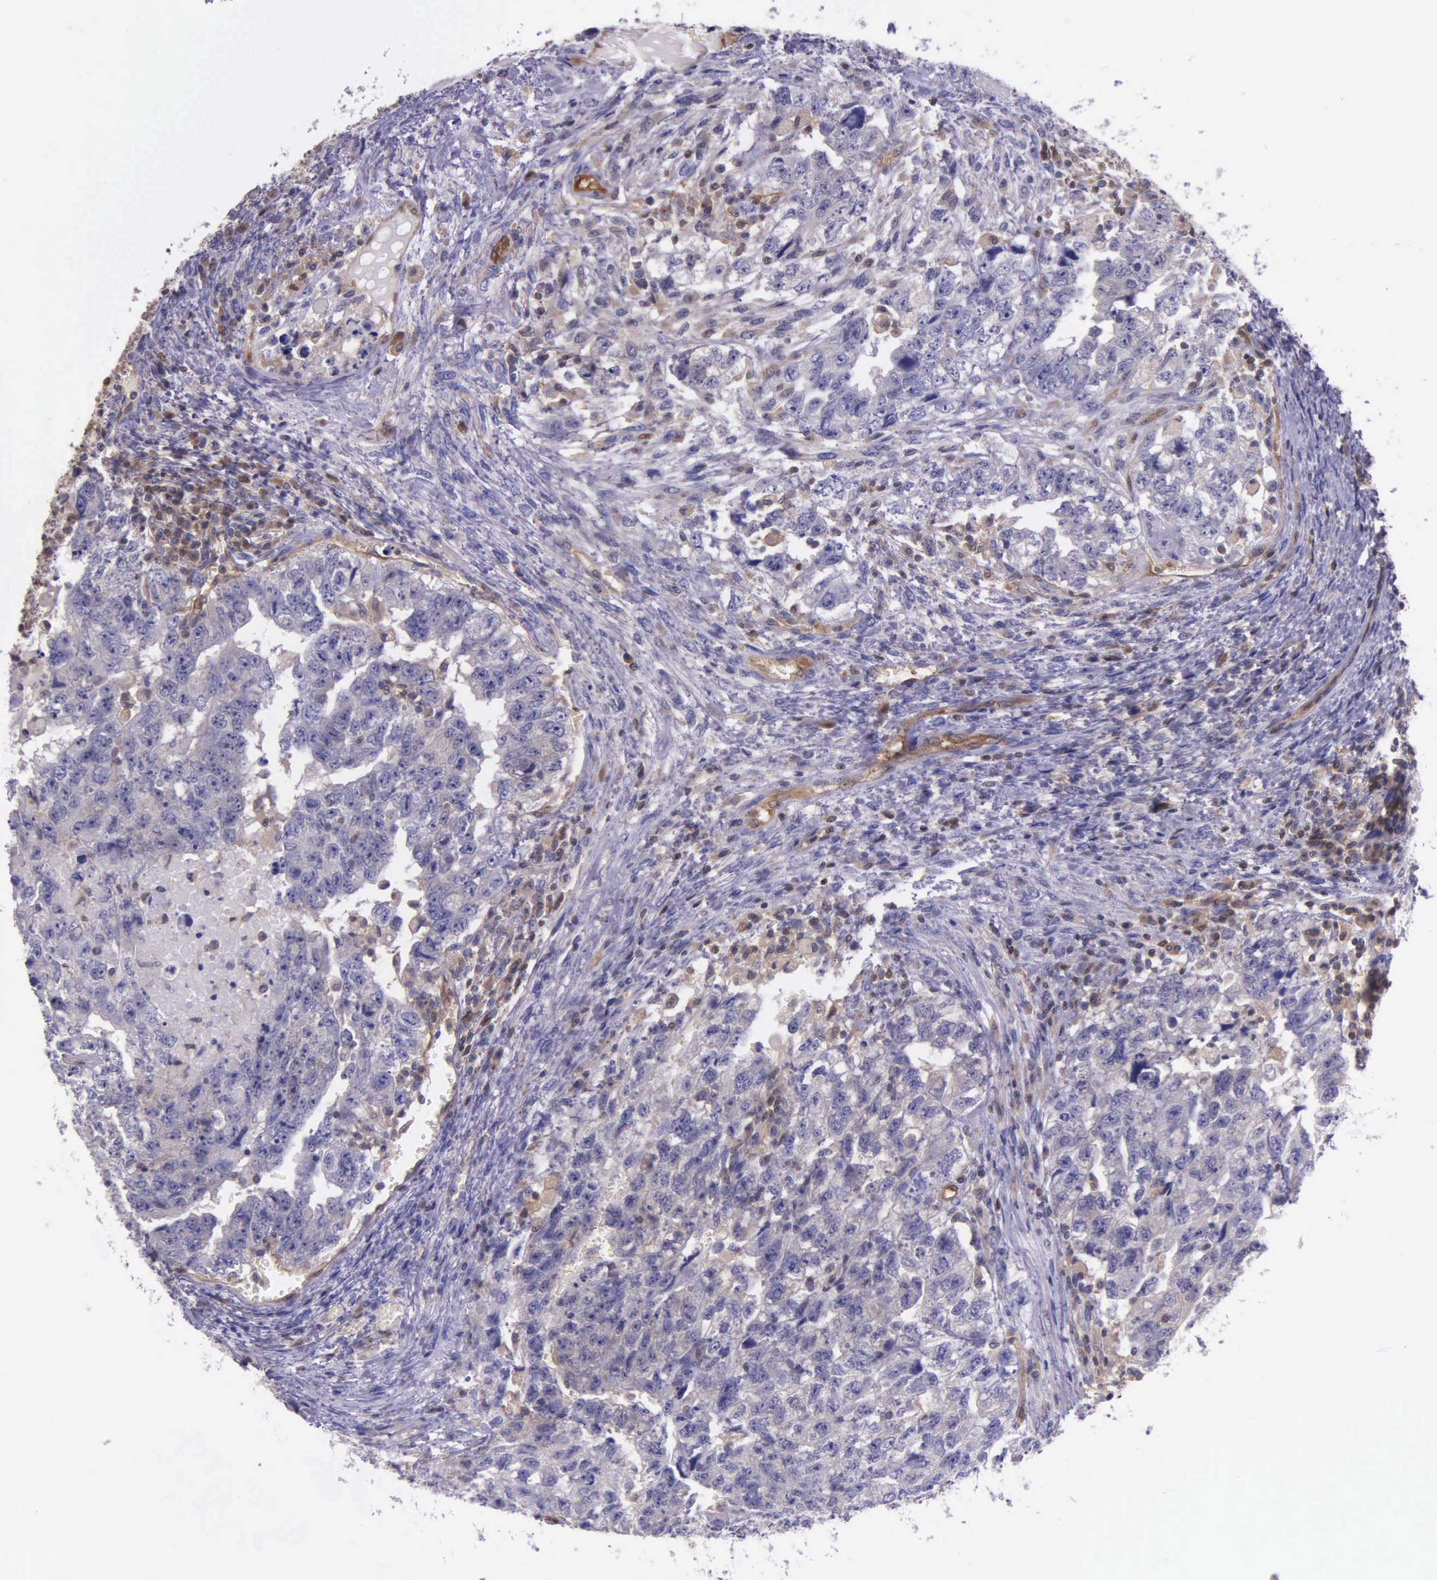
{"staining": {"intensity": "negative", "quantity": "none", "location": "none"}, "tissue": "testis cancer", "cell_type": "Tumor cells", "image_type": "cancer", "snomed": [{"axis": "morphology", "description": "Carcinoma, Embryonal, NOS"}, {"axis": "topography", "description": "Testis"}], "caption": "The IHC histopathology image has no significant expression in tumor cells of embryonal carcinoma (testis) tissue. (Stains: DAB IHC with hematoxylin counter stain, Microscopy: brightfield microscopy at high magnification).", "gene": "GMPR2", "patient": {"sex": "male", "age": 36}}